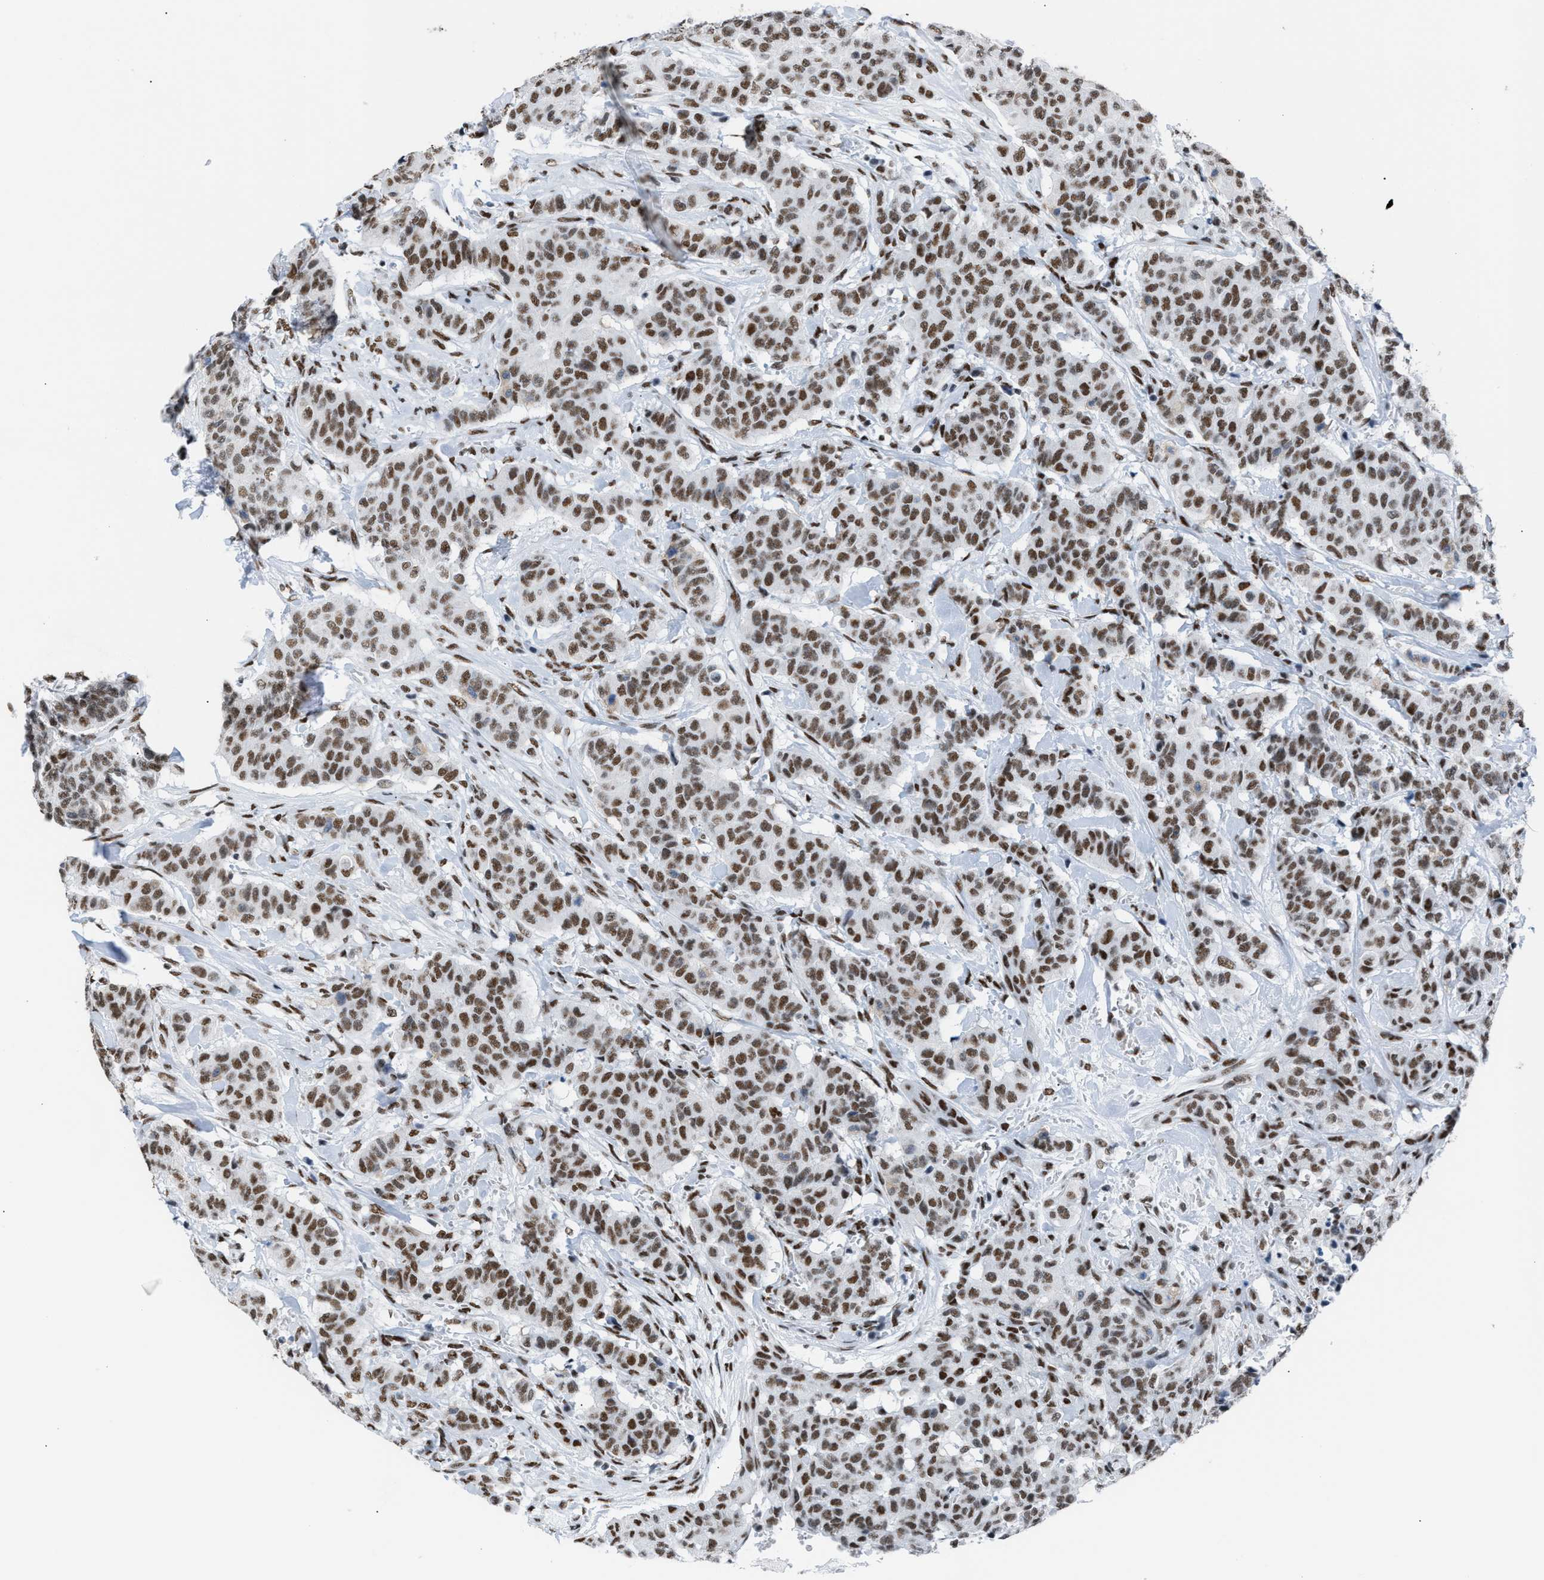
{"staining": {"intensity": "moderate", "quantity": ">75%", "location": "nuclear"}, "tissue": "breast cancer", "cell_type": "Tumor cells", "image_type": "cancer", "snomed": [{"axis": "morphology", "description": "Normal tissue, NOS"}, {"axis": "morphology", "description": "Duct carcinoma"}, {"axis": "topography", "description": "Breast"}], "caption": "Brown immunohistochemical staining in breast intraductal carcinoma displays moderate nuclear positivity in about >75% of tumor cells.", "gene": "CCAR2", "patient": {"sex": "female", "age": 40}}